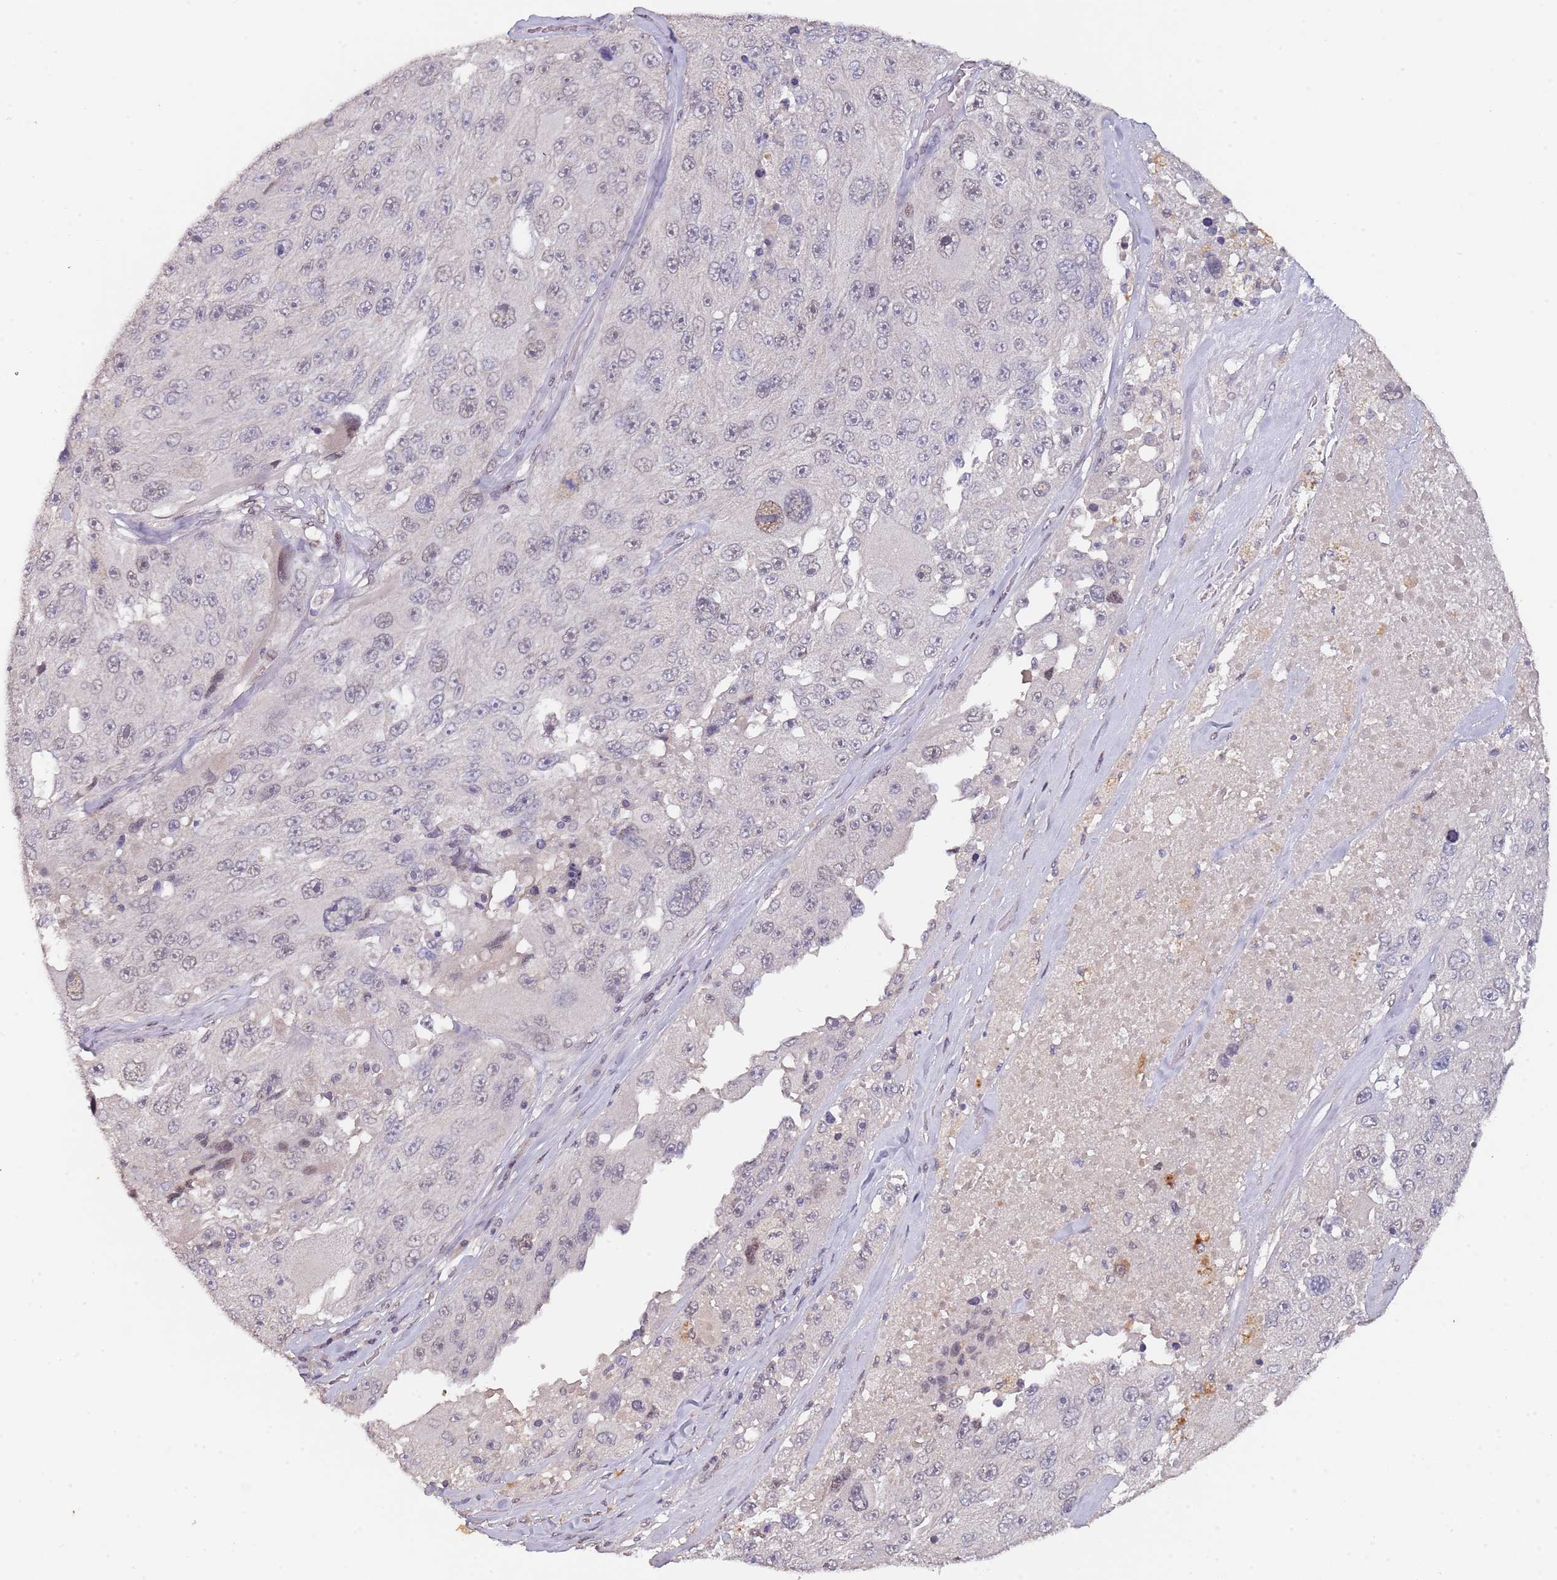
{"staining": {"intensity": "weak", "quantity": "<25%", "location": "nuclear"}, "tissue": "melanoma", "cell_type": "Tumor cells", "image_type": "cancer", "snomed": [{"axis": "morphology", "description": "Malignant melanoma, Metastatic site"}, {"axis": "topography", "description": "Lymph node"}], "caption": "This is a image of IHC staining of malignant melanoma (metastatic site), which shows no expression in tumor cells.", "gene": "CIZ1", "patient": {"sex": "male", "age": 62}}